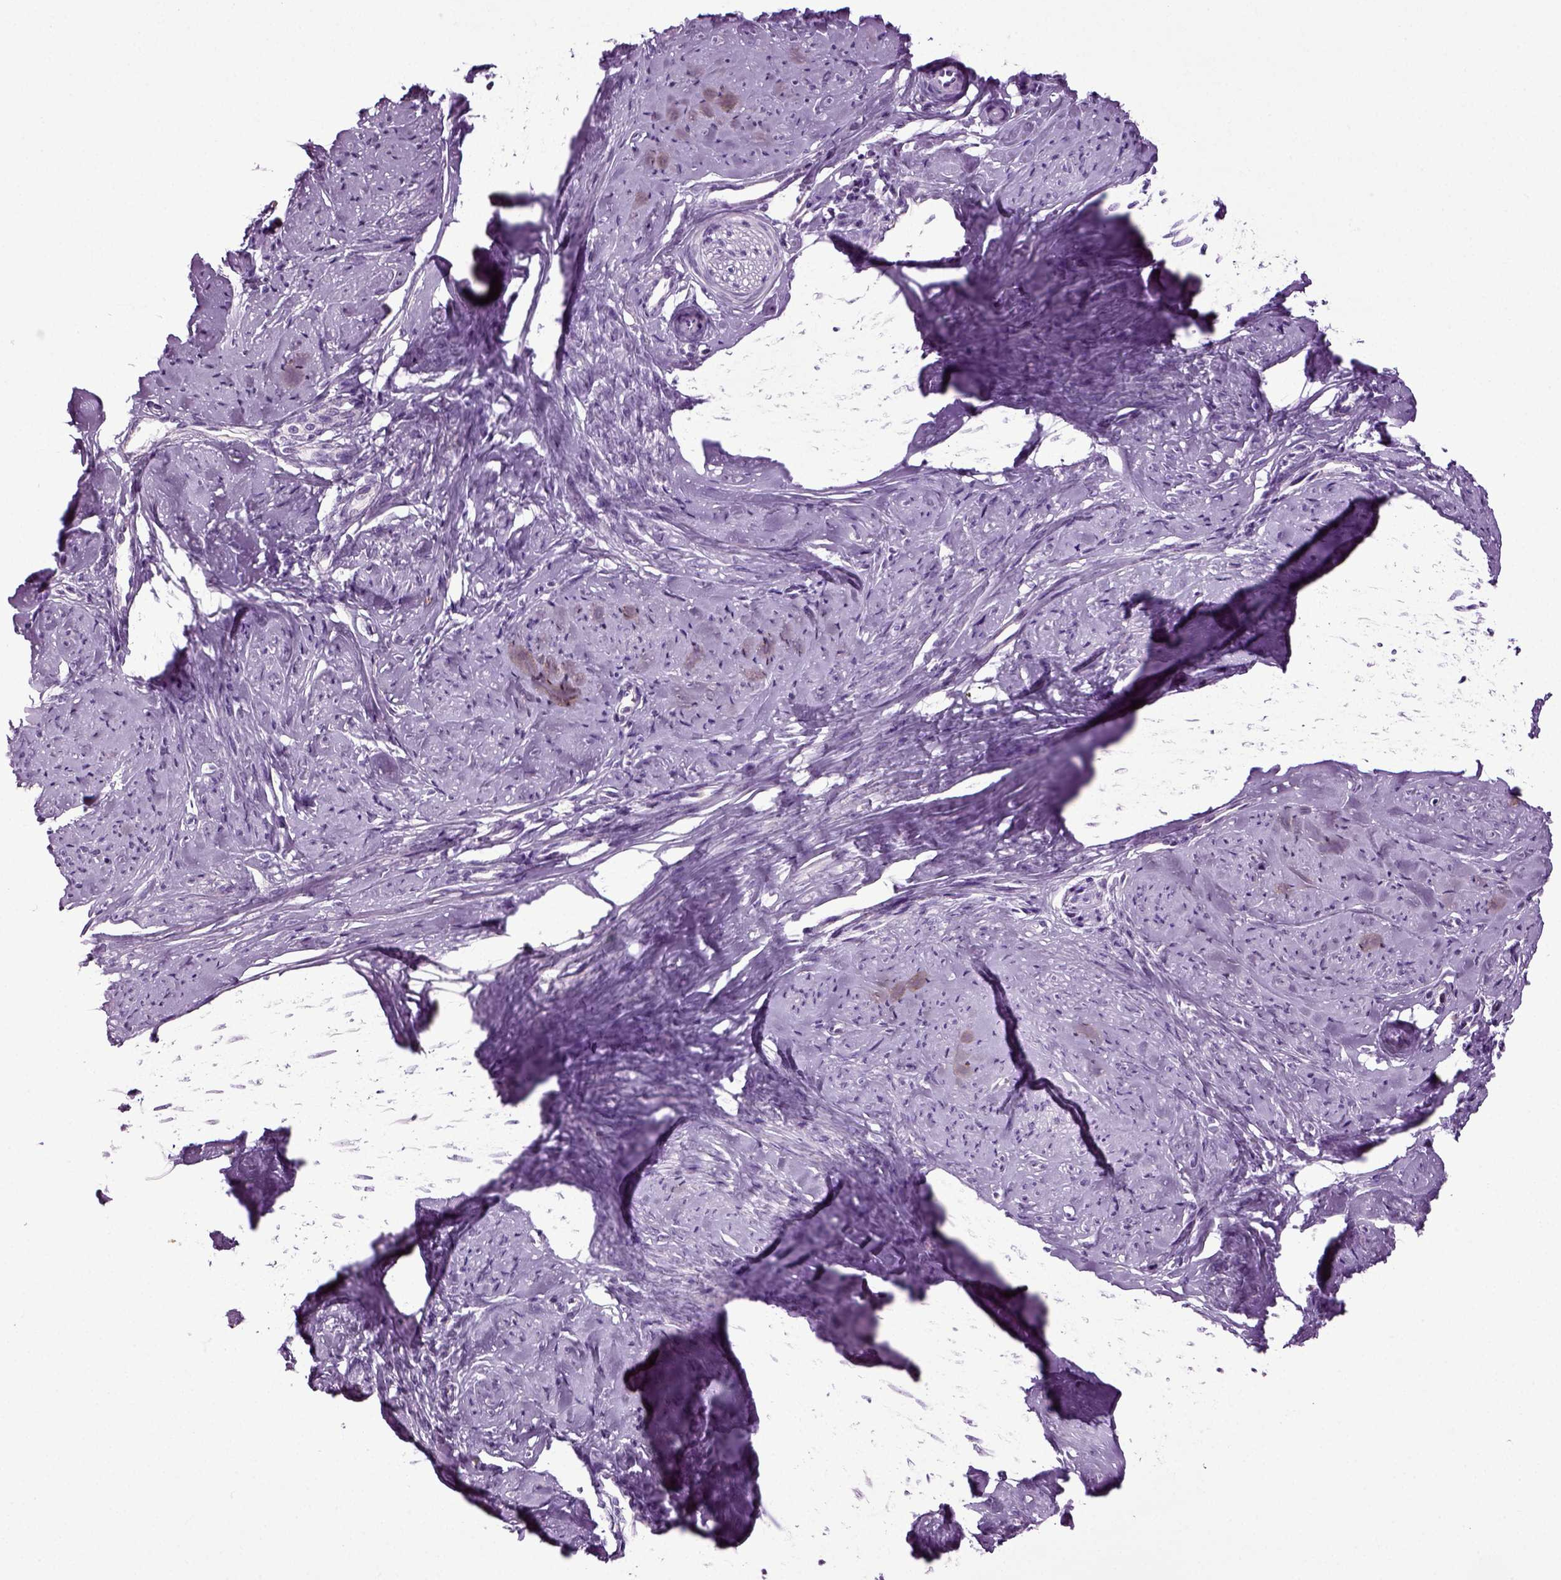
{"staining": {"intensity": "negative", "quantity": "none", "location": "none"}, "tissue": "smooth muscle", "cell_type": "Smooth muscle cells", "image_type": "normal", "snomed": [{"axis": "morphology", "description": "Normal tissue, NOS"}, {"axis": "topography", "description": "Smooth muscle"}], "caption": "A histopathology image of human smooth muscle is negative for staining in smooth muscle cells. (Stains: DAB immunohistochemistry with hematoxylin counter stain, Microscopy: brightfield microscopy at high magnification).", "gene": "FGF11", "patient": {"sex": "female", "age": 48}}